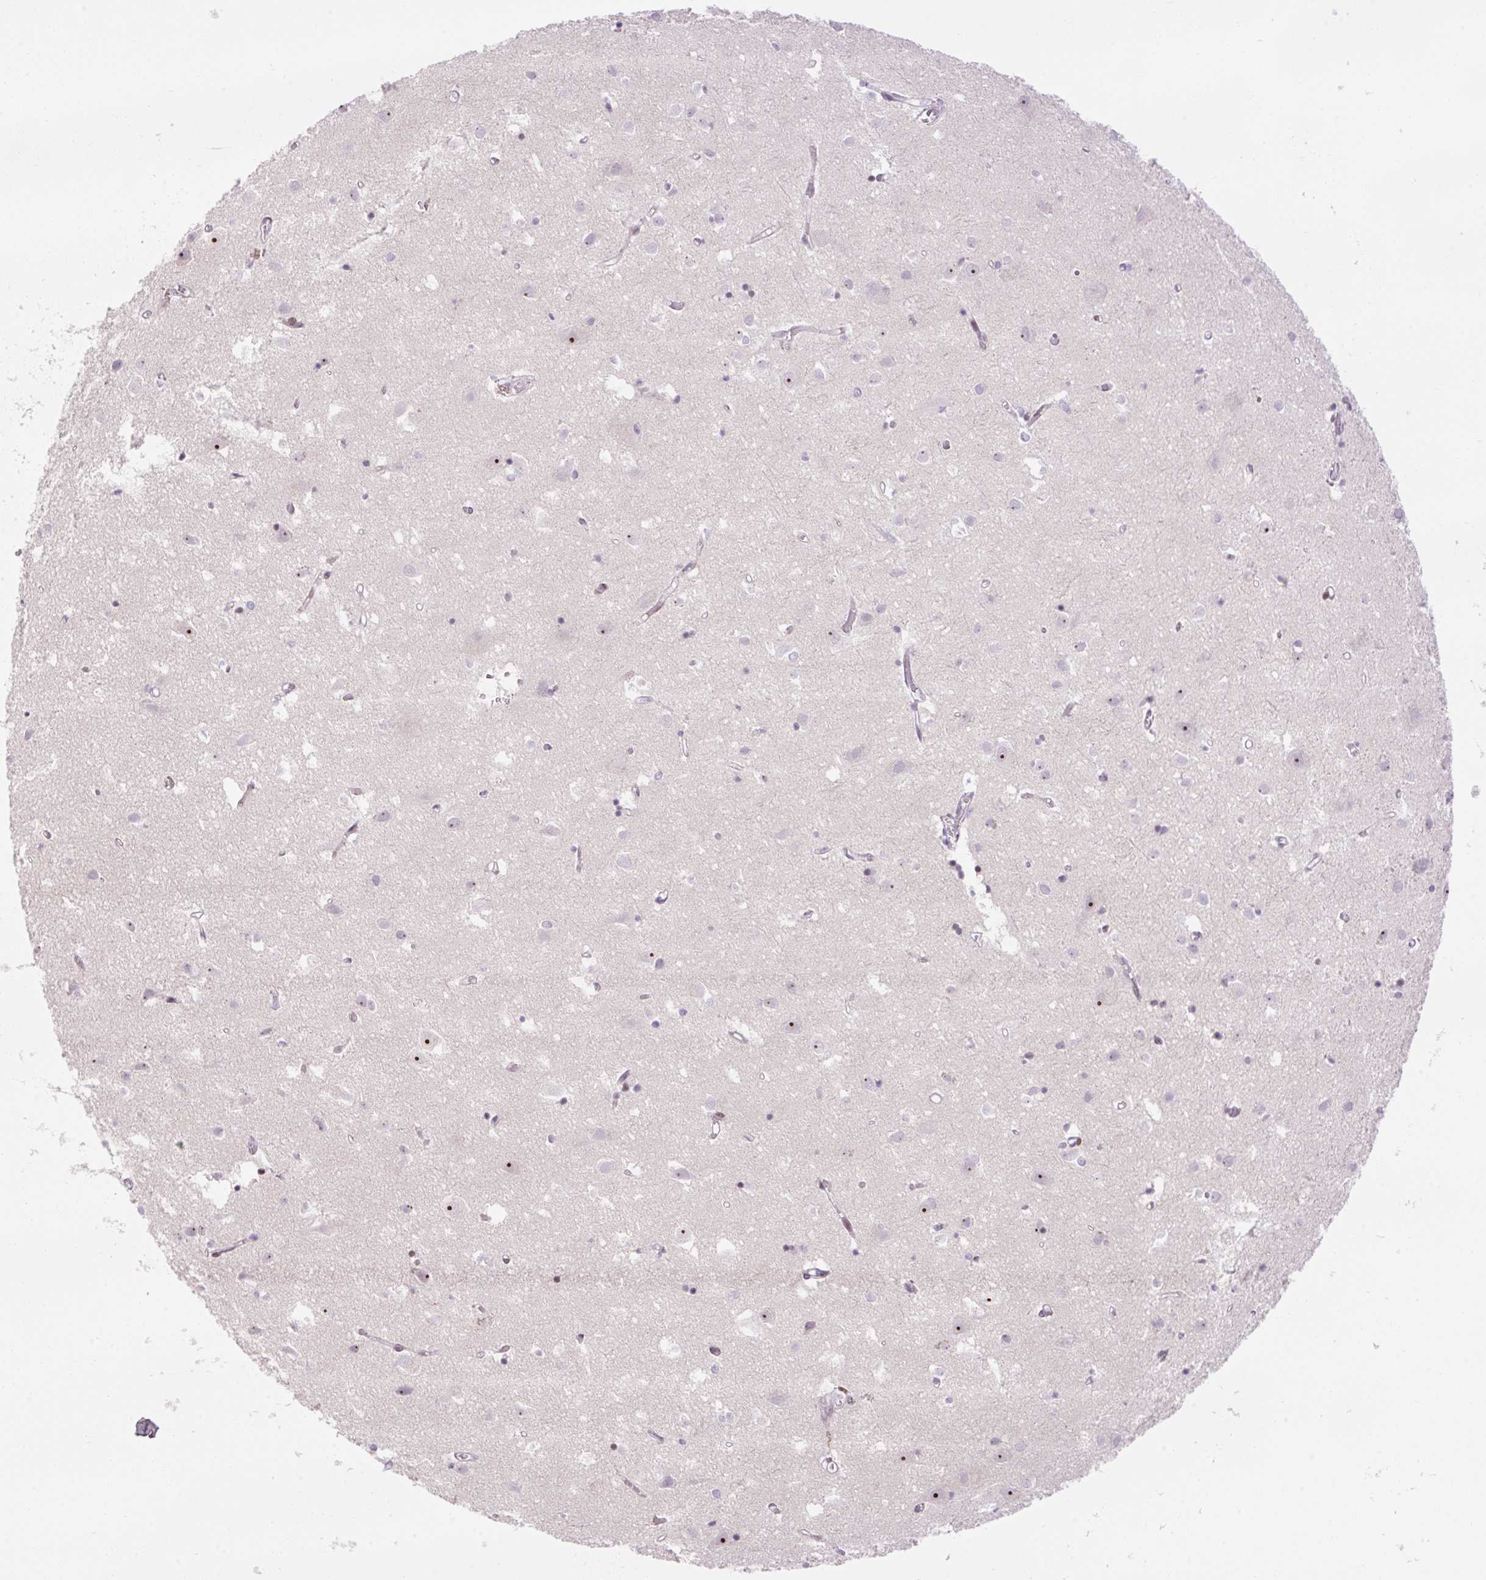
{"staining": {"intensity": "weak", "quantity": ">75%", "location": "nuclear"}, "tissue": "cerebral cortex", "cell_type": "Endothelial cells", "image_type": "normal", "snomed": [{"axis": "morphology", "description": "Normal tissue, NOS"}, {"axis": "topography", "description": "Cerebral cortex"}], "caption": "Immunohistochemistry (IHC) image of normal cerebral cortex: cerebral cortex stained using IHC displays low levels of weak protein expression localized specifically in the nuclear of endothelial cells, appearing as a nuclear brown color.", "gene": "ENSG00000268750", "patient": {"sex": "male", "age": 70}}